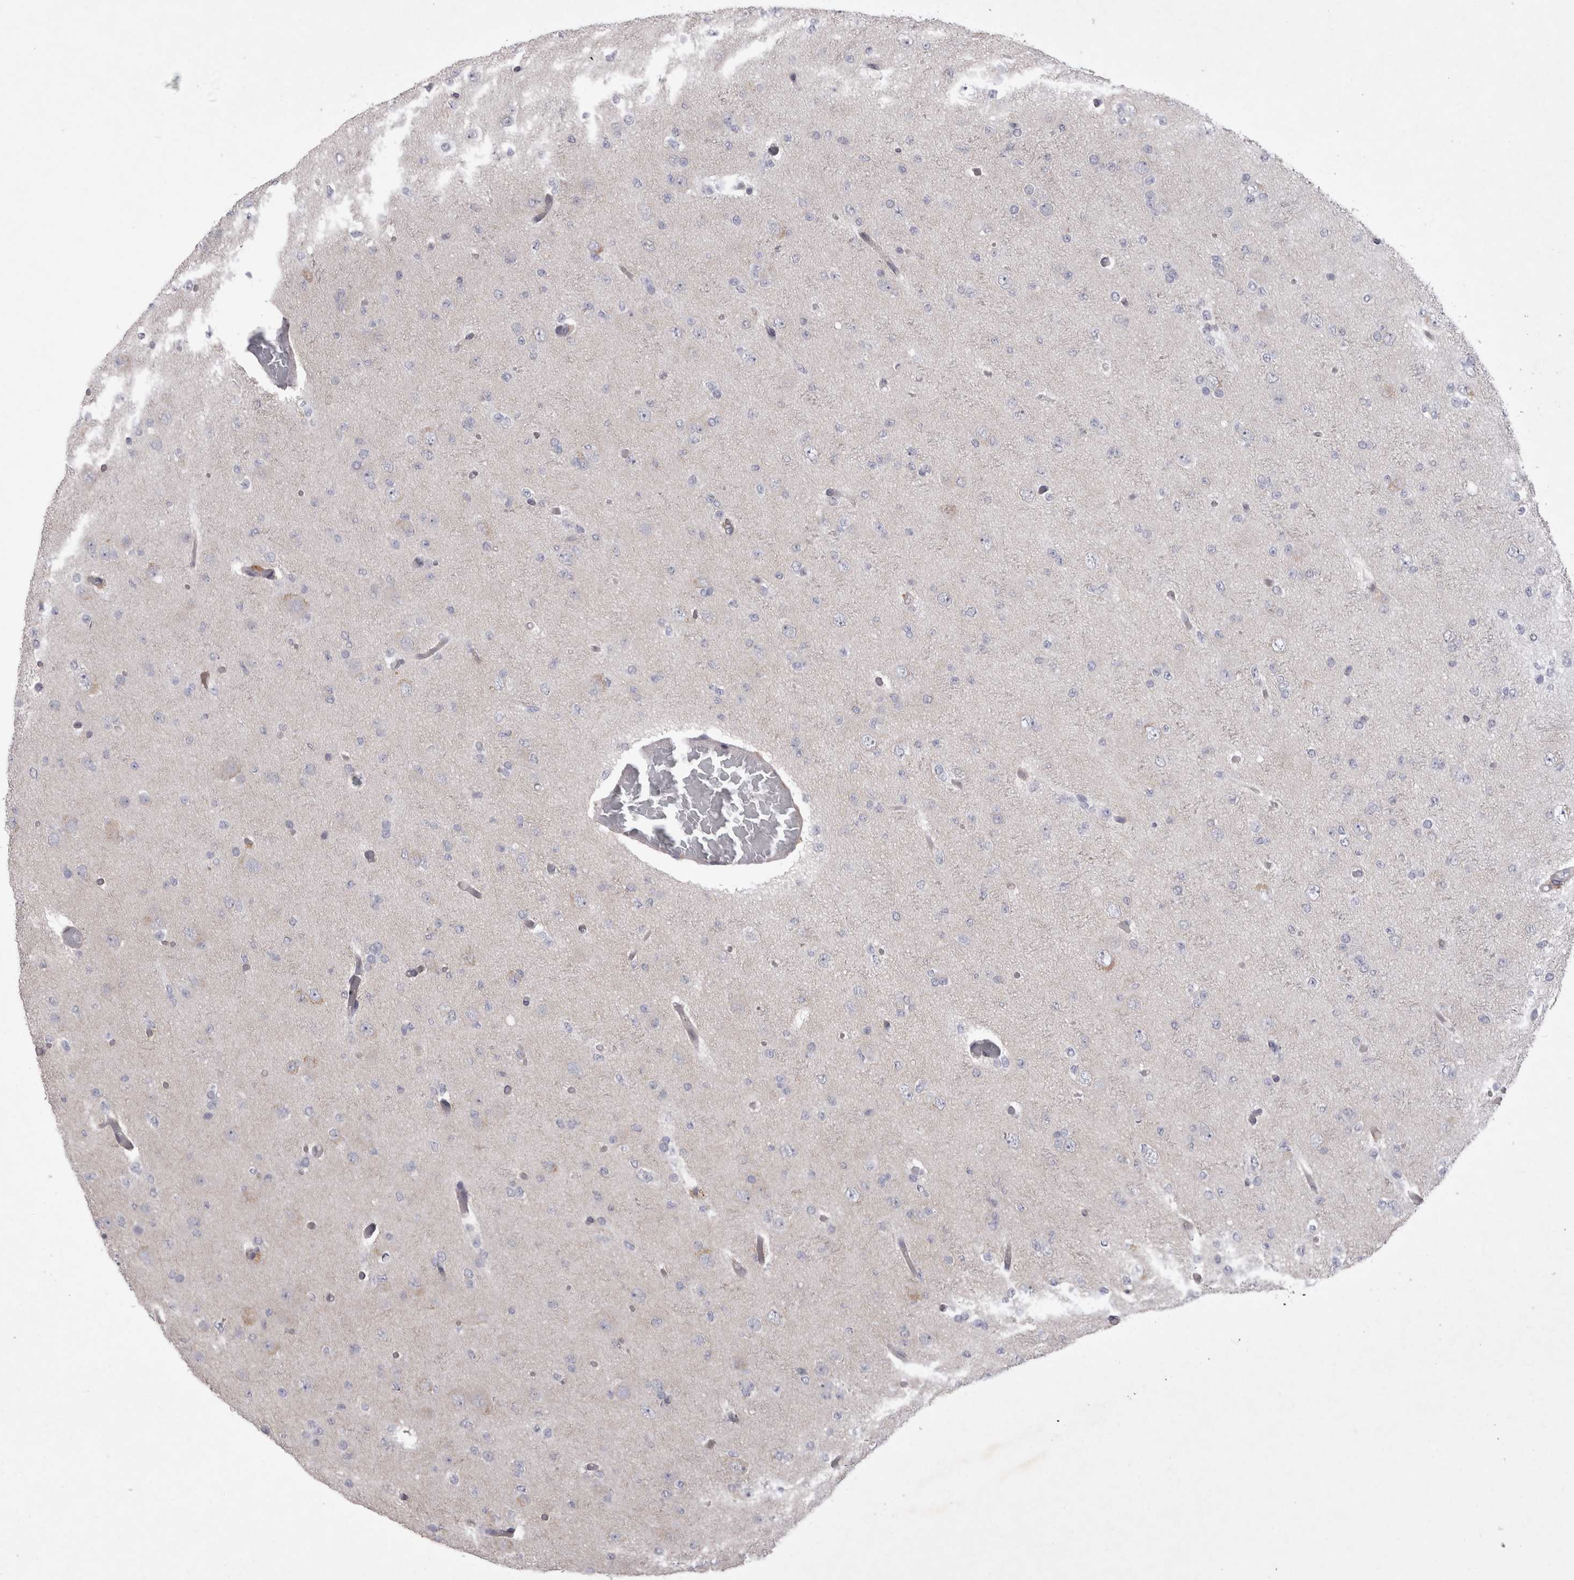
{"staining": {"intensity": "negative", "quantity": "none", "location": "none"}, "tissue": "glioma", "cell_type": "Tumor cells", "image_type": "cancer", "snomed": [{"axis": "morphology", "description": "Glioma, malignant, Low grade"}, {"axis": "topography", "description": "Brain"}], "caption": "High magnification brightfield microscopy of glioma stained with DAB (brown) and counterstained with hematoxylin (blue): tumor cells show no significant positivity. Brightfield microscopy of immunohistochemistry stained with DAB (3,3'-diaminobenzidine) (brown) and hematoxylin (blue), captured at high magnification.", "gene": "CTBS", "patient": {"sex": "female", "age": 22}}